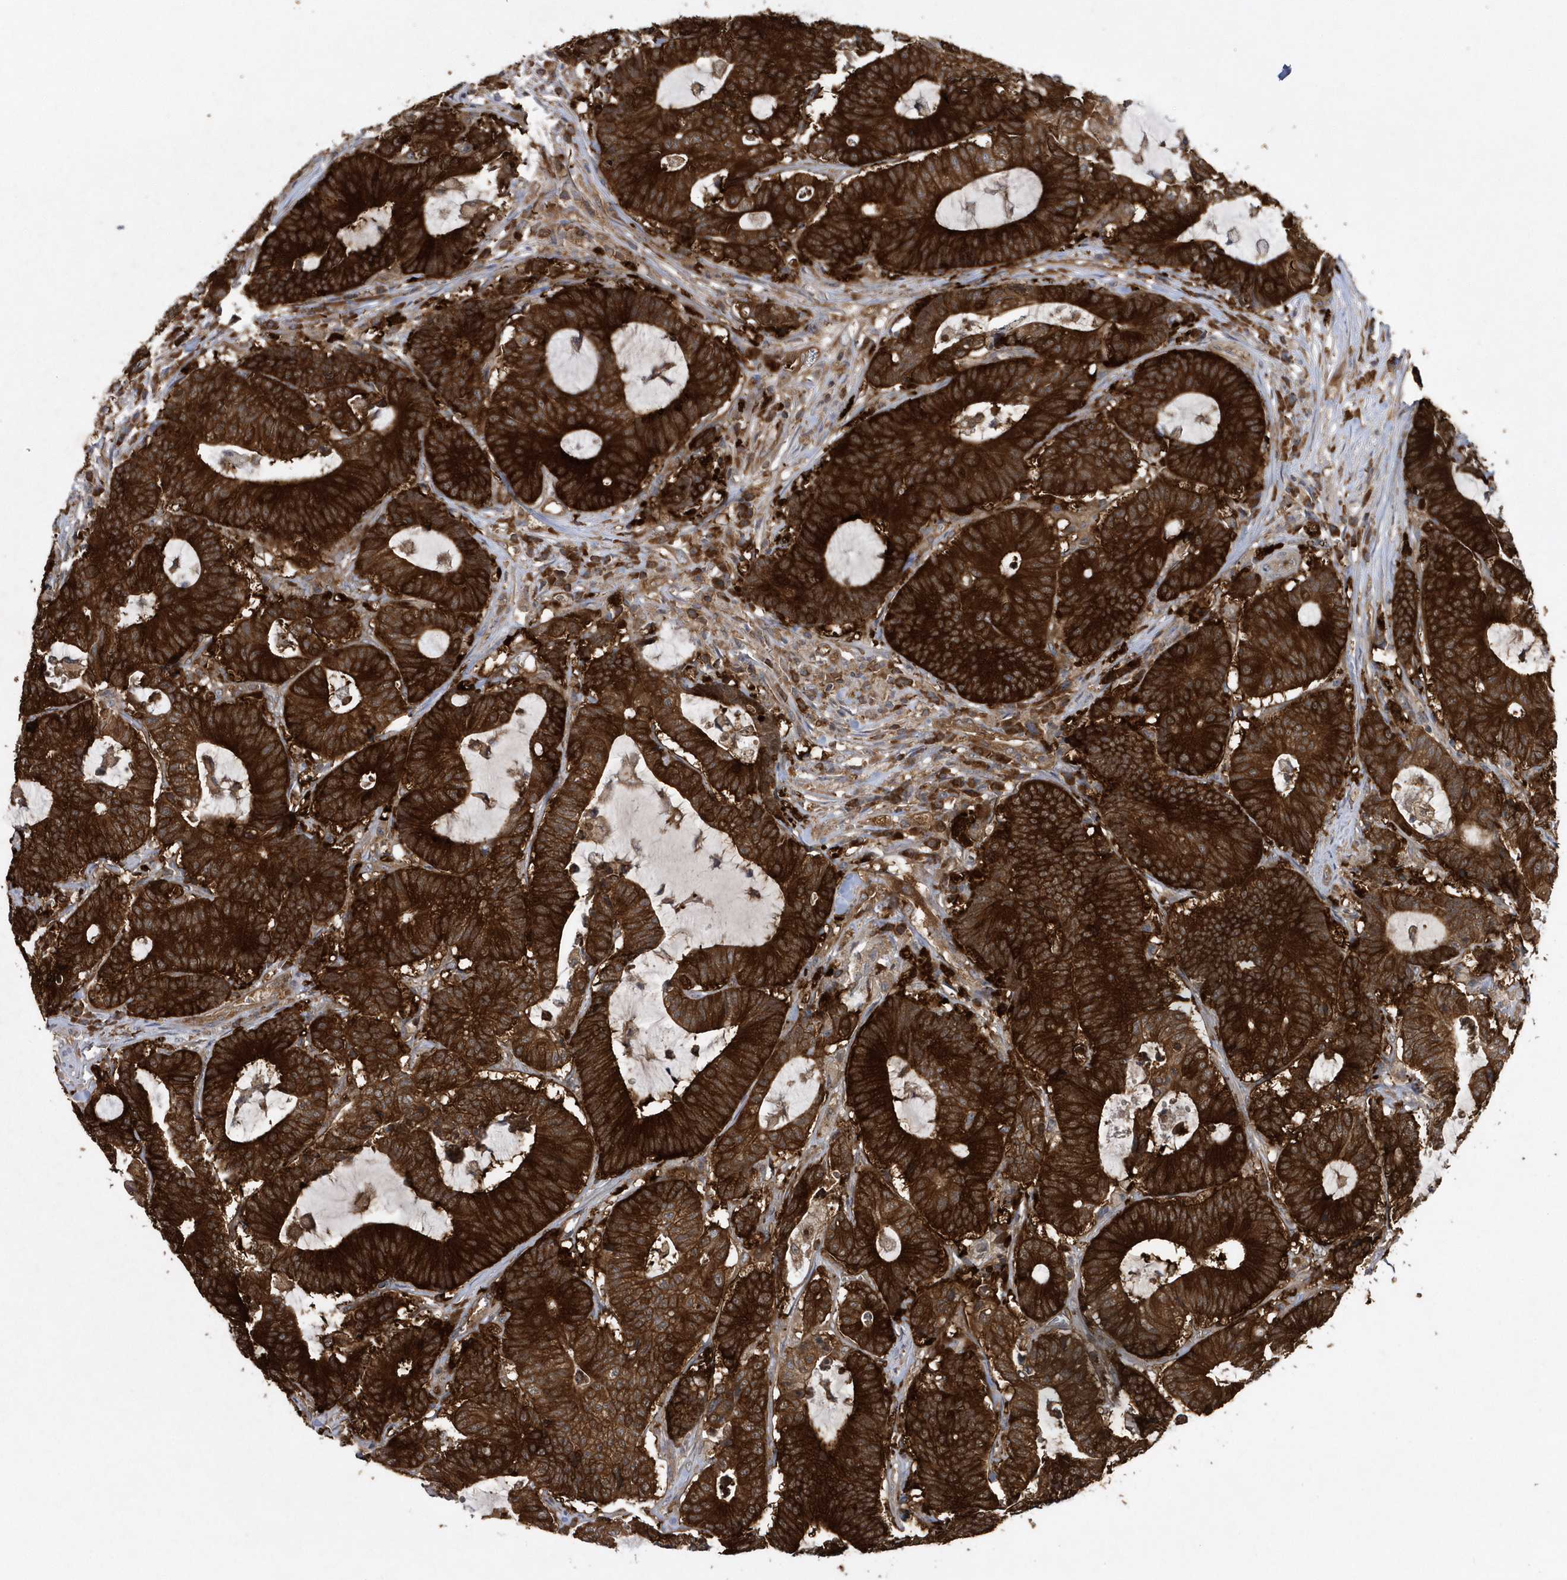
{"staining": {"intensity": "strong", "quantity": ">75%", "location": "cytoplasmic/membranous"}, "tissue": "colorectal cancer", "cell_type": "Tumor cells", "image_type": "cancer", "snomed": [{"axis": "morphology", "description": "Adenocarcinoma, NOS"}, {"axis": "topography", "description": "Colon"}], "caption": "Immunohistochemistry photomicrograph of neoplastic tissue: human adenocarcinoma (colorectal) stained using immunohistochemistry (IHC) exhibits high levels of strong protein expression localized specifically in the cytoplasmic/membranous of tumor cells, appearing as a cytoplasmic/membranous brown color.", "gene": "PAICS", "patient": {"sex": "female", "age": 84}}